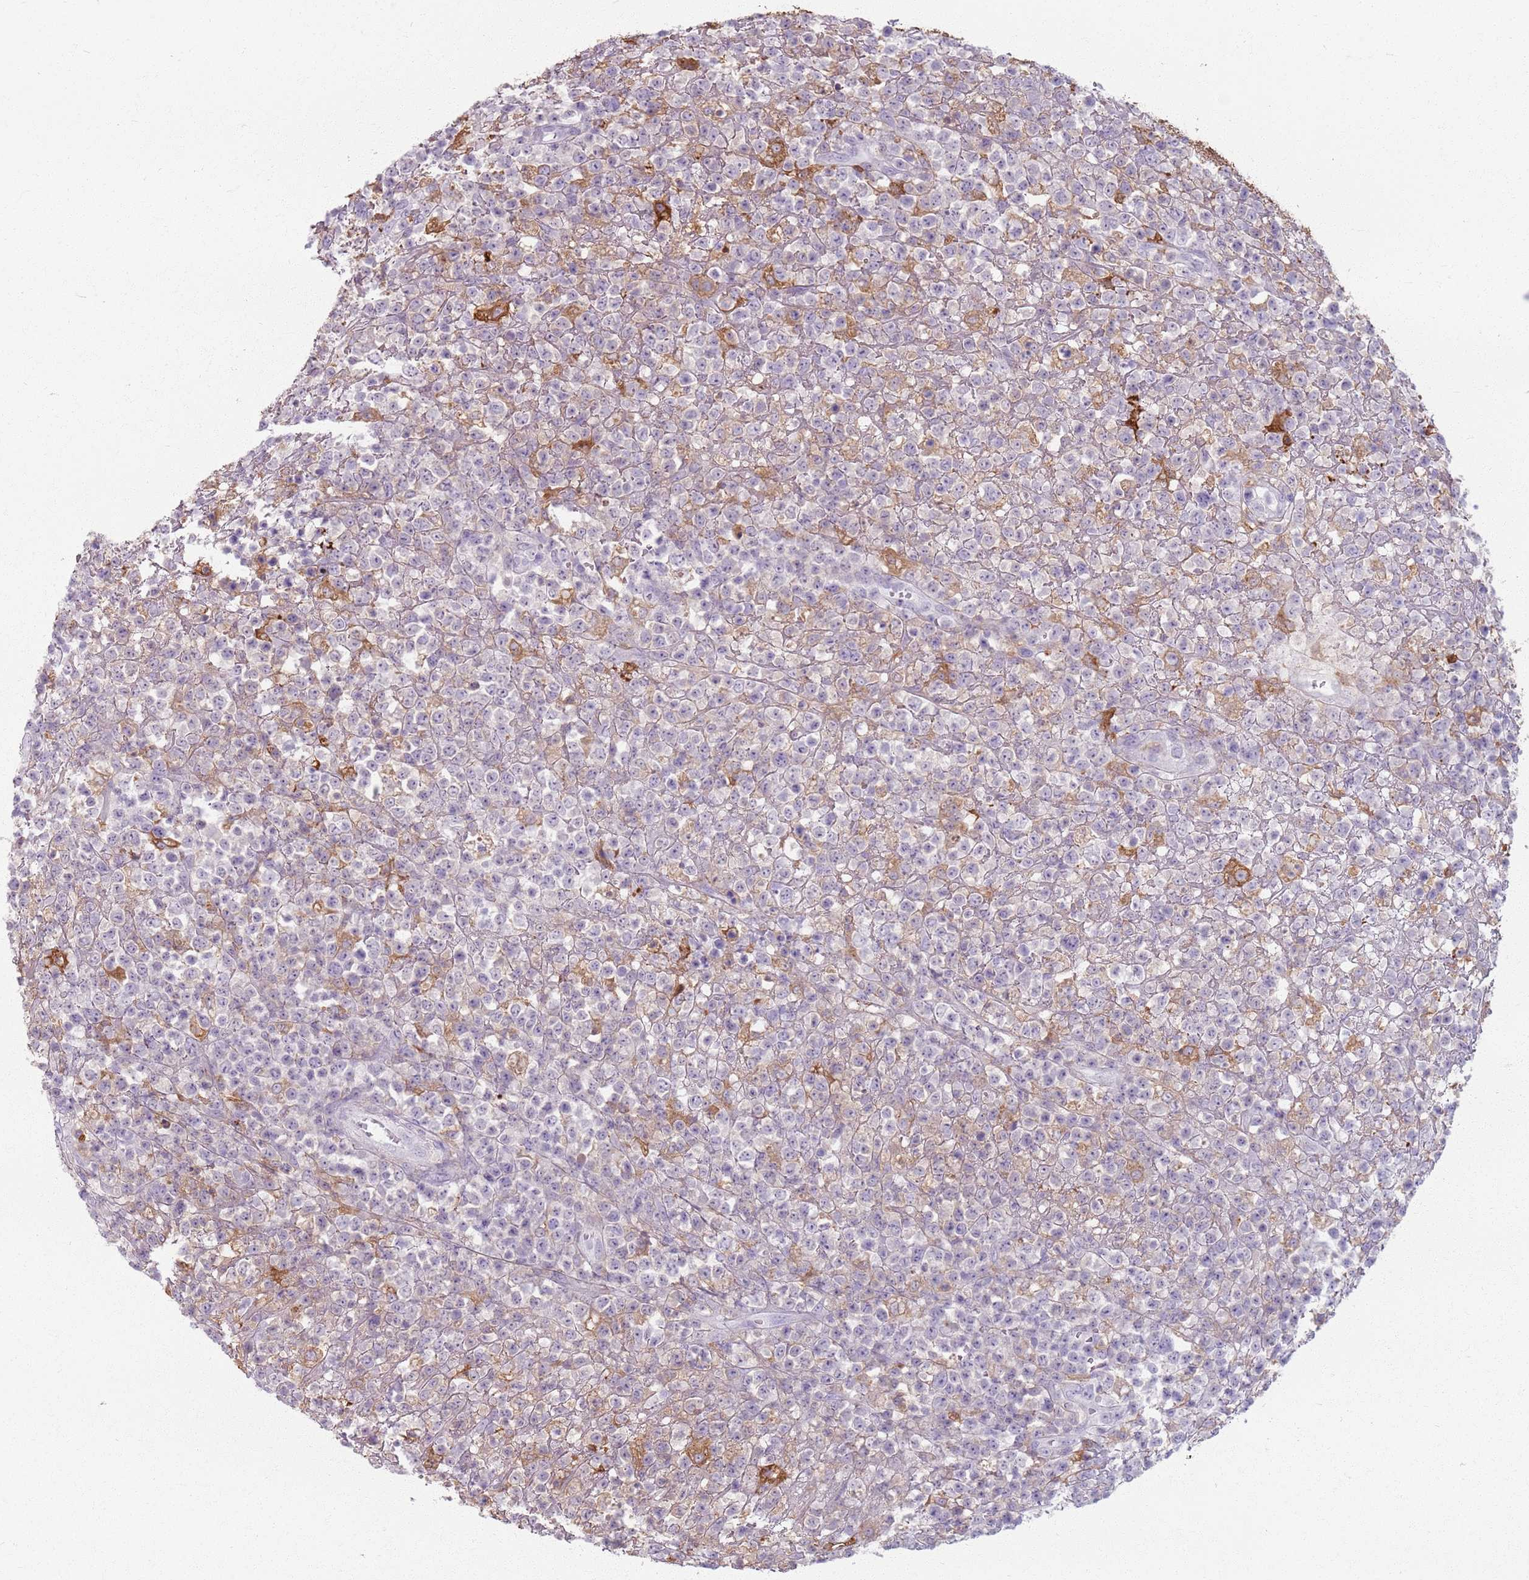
{"staining": {"intensity": "negative", "quantity": "none", "location": "none"}, "tissue": "lymphoma", "cell_type": "Tumor cells", "image_type": "cancer", "snomed": [{"axis": "morphology", "description": "Malignant lymphoma, non-Hodgkin's type, High grade"}, {"axis": "topography", "description": "Colon"}], "caption": "Immunohistochemistry (IHC) of human high-grade malignant lymphoma, non-Hodgkin's type displays no positivity in tumor cells.", "gene": "GDPGP1", "patient": {"sex": "female", "age": 53}}